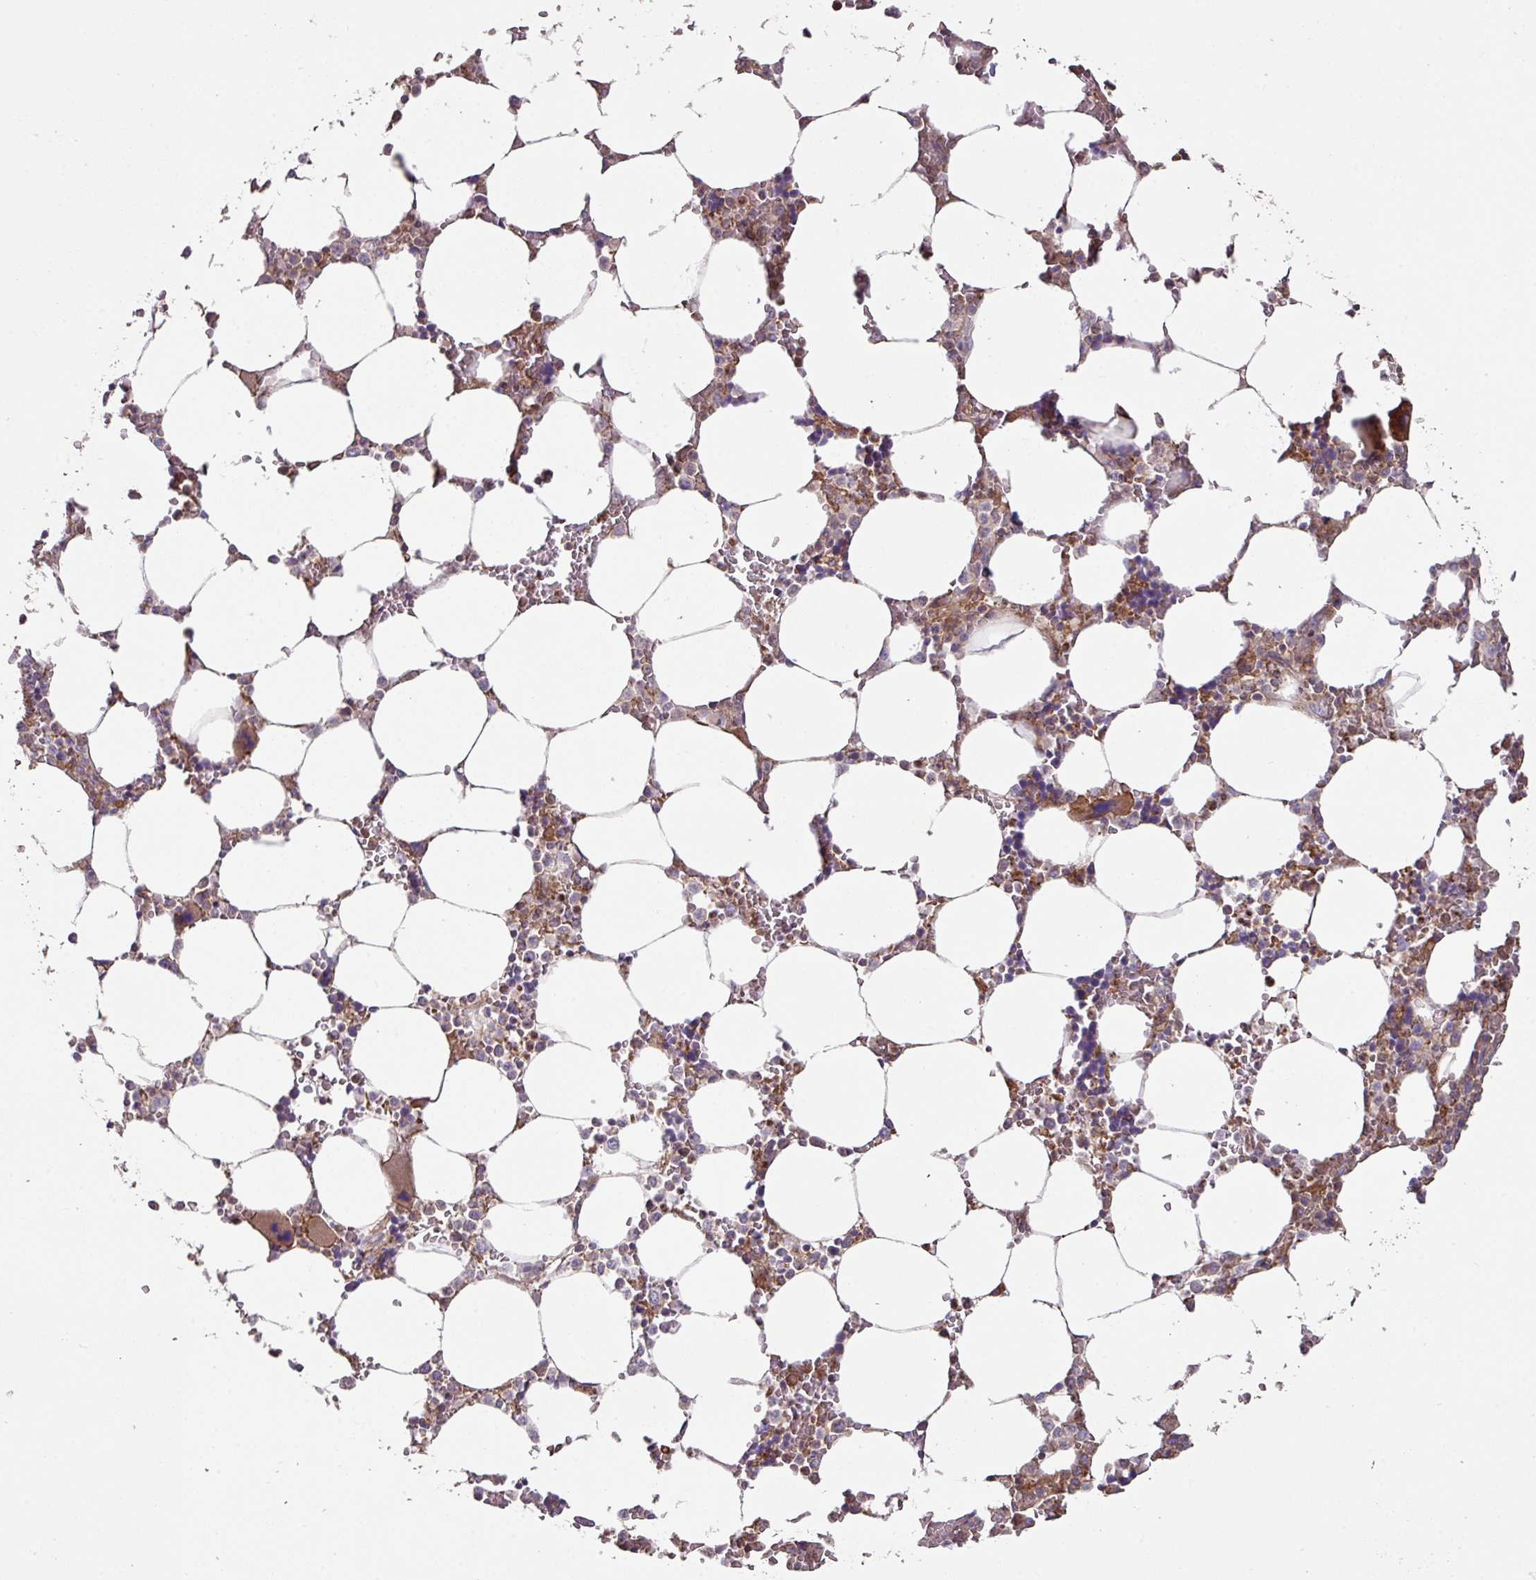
{"staining": {"intensity": "moderate", "quantity": "25%-75%", "location": "cytoplasmic/membranous"}, "tissue": "bone marrow", "cell_type": "Hematopoietic cells", "image_type": "normal", "snomed": [{"axis": "morphology", "description": "Normal tissue, NOS"}, {"axis": "topography", "description": "Bone marrow"}], "caption": "A high-resolution photomicrograph shows immunohistochemistry staining of unremarkable bone marrow, which shows moderate cytoplasmic/membranous positivity in approximately 25%-75% of hematopoietic cells. (brown staining indicates protein expression, while blue staining denotes nuclei).", "gene": "RIC1", "patient": {"sex": "male", "age": 64}}